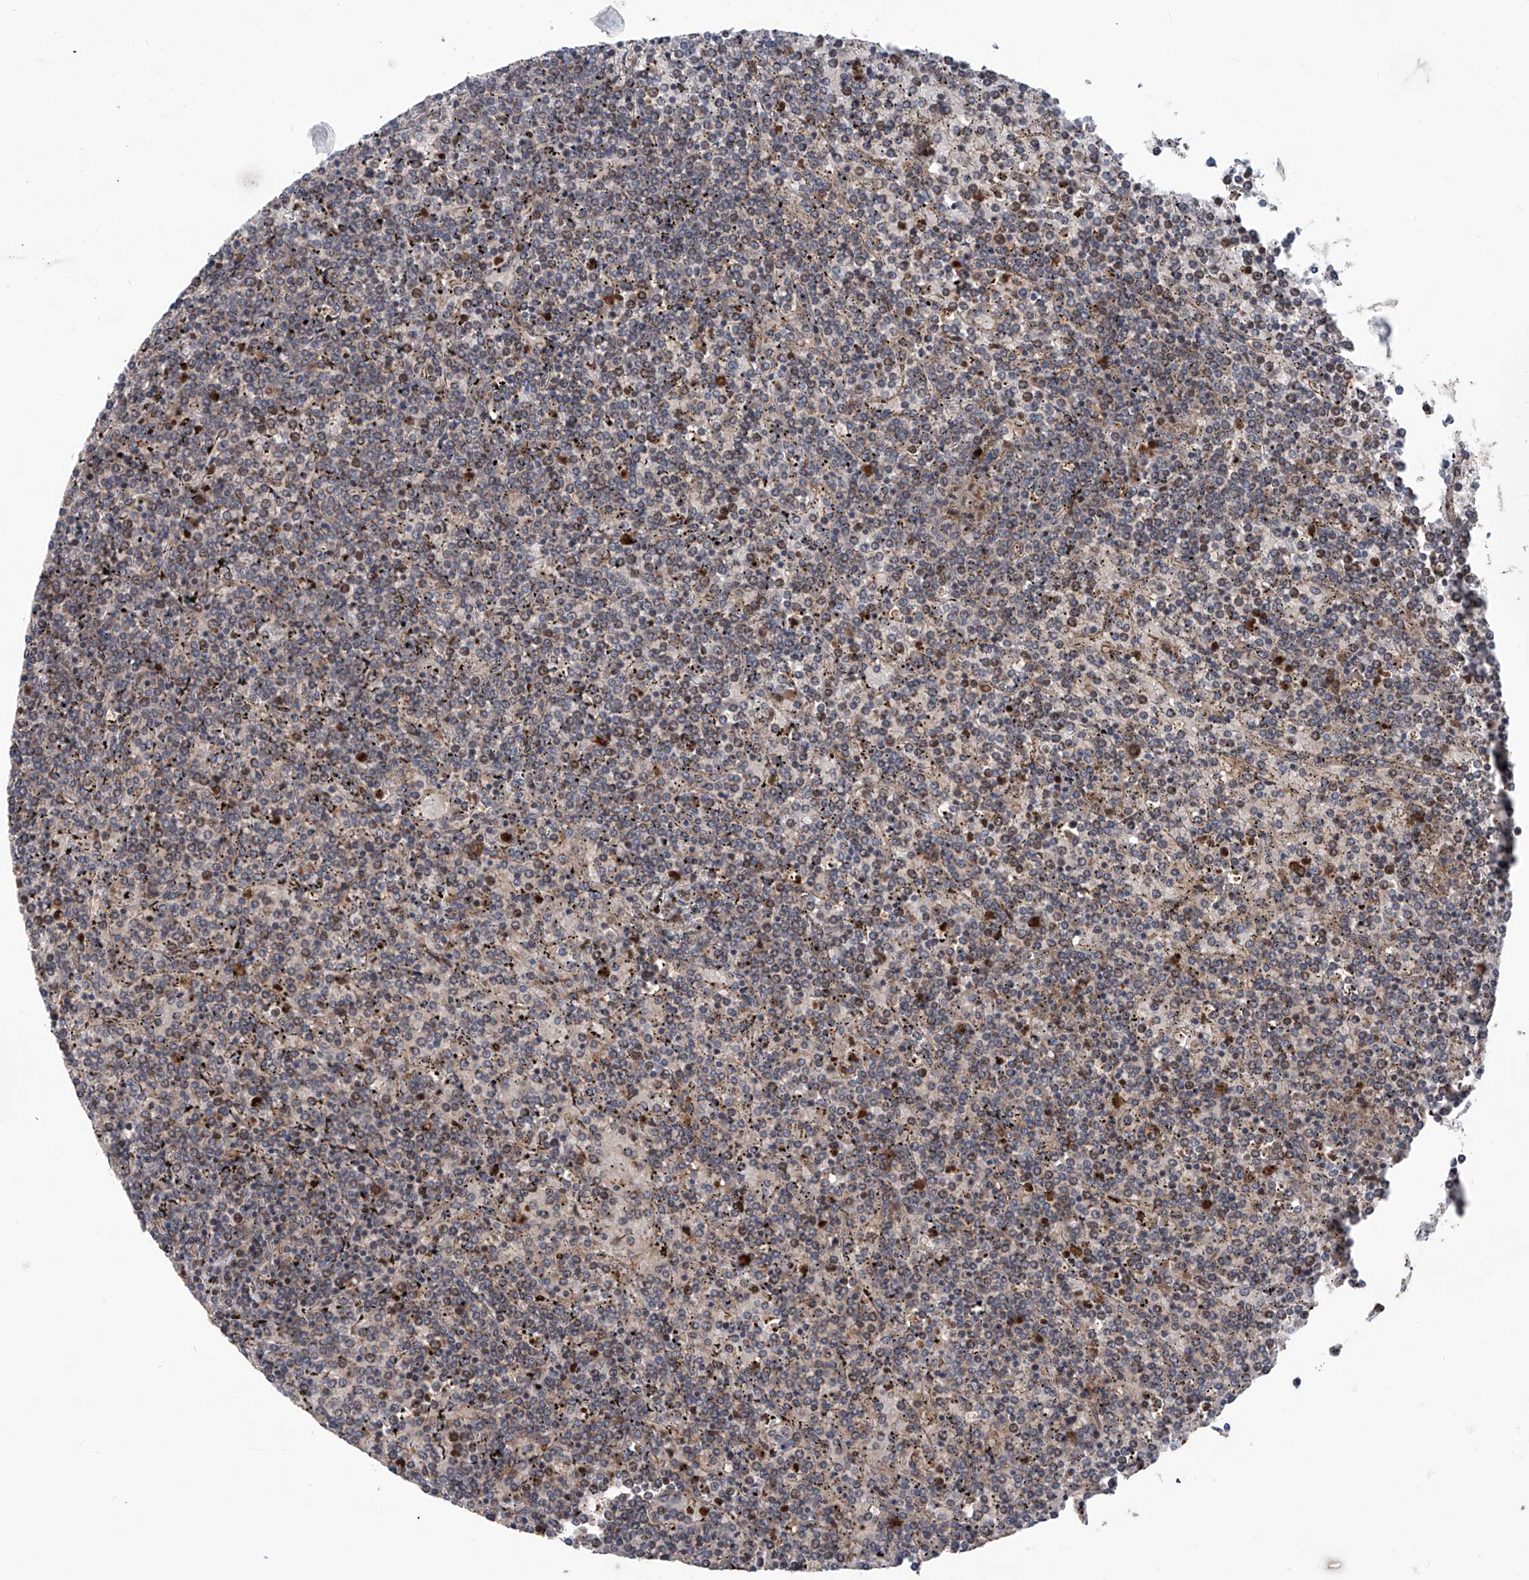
{"staining": {"intensity": "weak", "quantity": "25%-75%", "location": "cytoplasmic/membranous"}, "tissue": "lymphoma", "cell_type": "Tumor cells", "image_type": "cancer", "snomed": [{"axis": "morphology", "description": "Malignant lymphoma, non-Hodgkin's type, Low grade"}, {"axis": "topography", "description": "Spleen"}], "caption": "The histopathology image displays staining of low-grade malignant lymphoma, non-Hodgkin's type, revealing weak cytoplasmic/membranous protein staining (brown color) within tumor cells.", "gene": "EIF2D", "patient": {"sex": "female", "age": 19}}